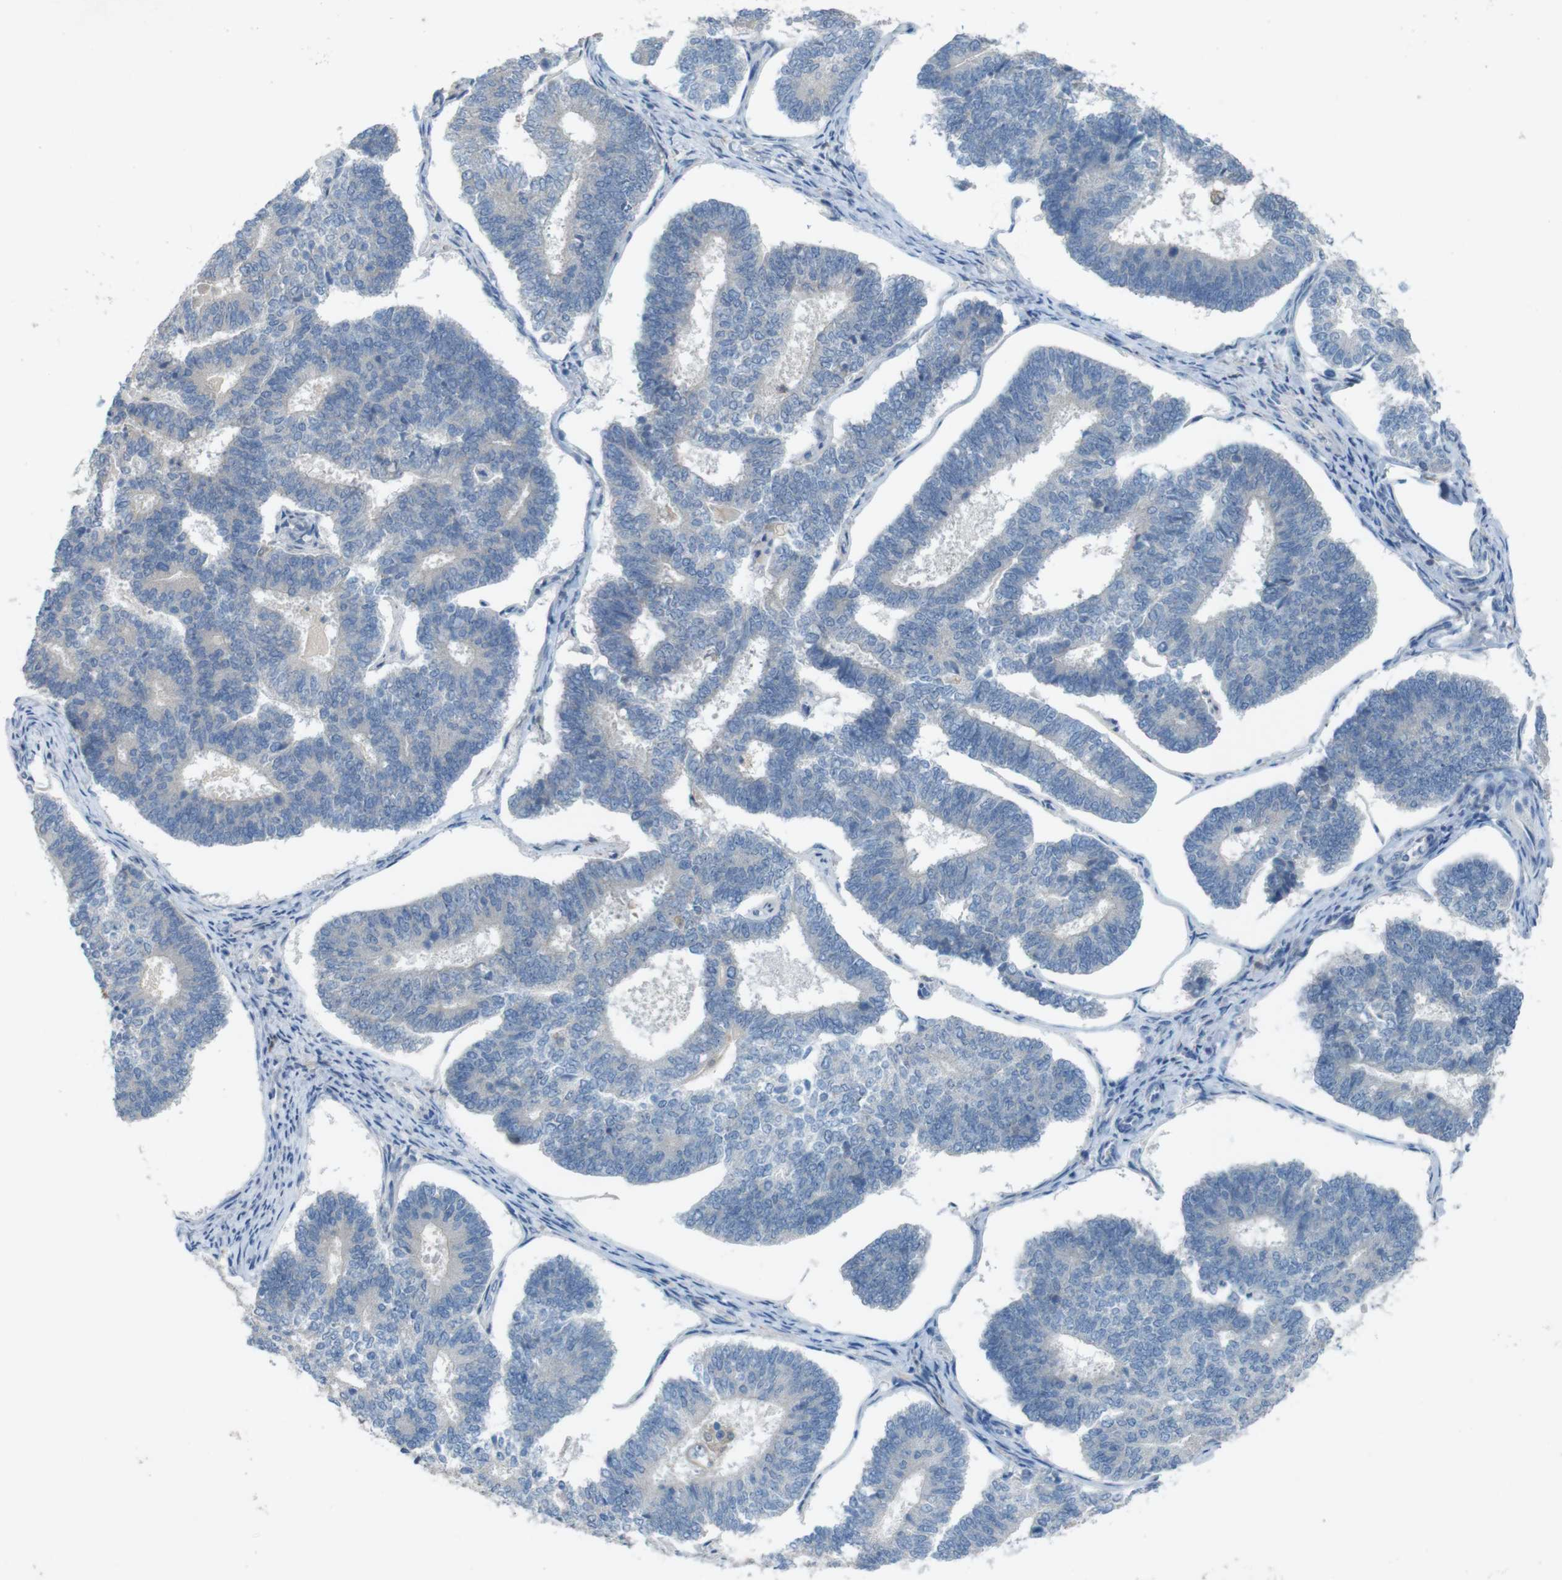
{"staining": {"intensity": "negative", "quantity": "none", "location": "none"}, "tissue": "endometrial cancer", "cell_type": "Tumor cells", "image_type": "cancer", "snomed": [{"axis": "morphology", "description": "Adenocarcinoma, NOS"}, {"axis": "topography", "description": "Endometrium"}], "caption": "Tumor cells show no significant expression in endometrial cancer (adenocarcinoma).", "gene": "MOGAT3", "patient": {"sex": "female", "age": 70}}